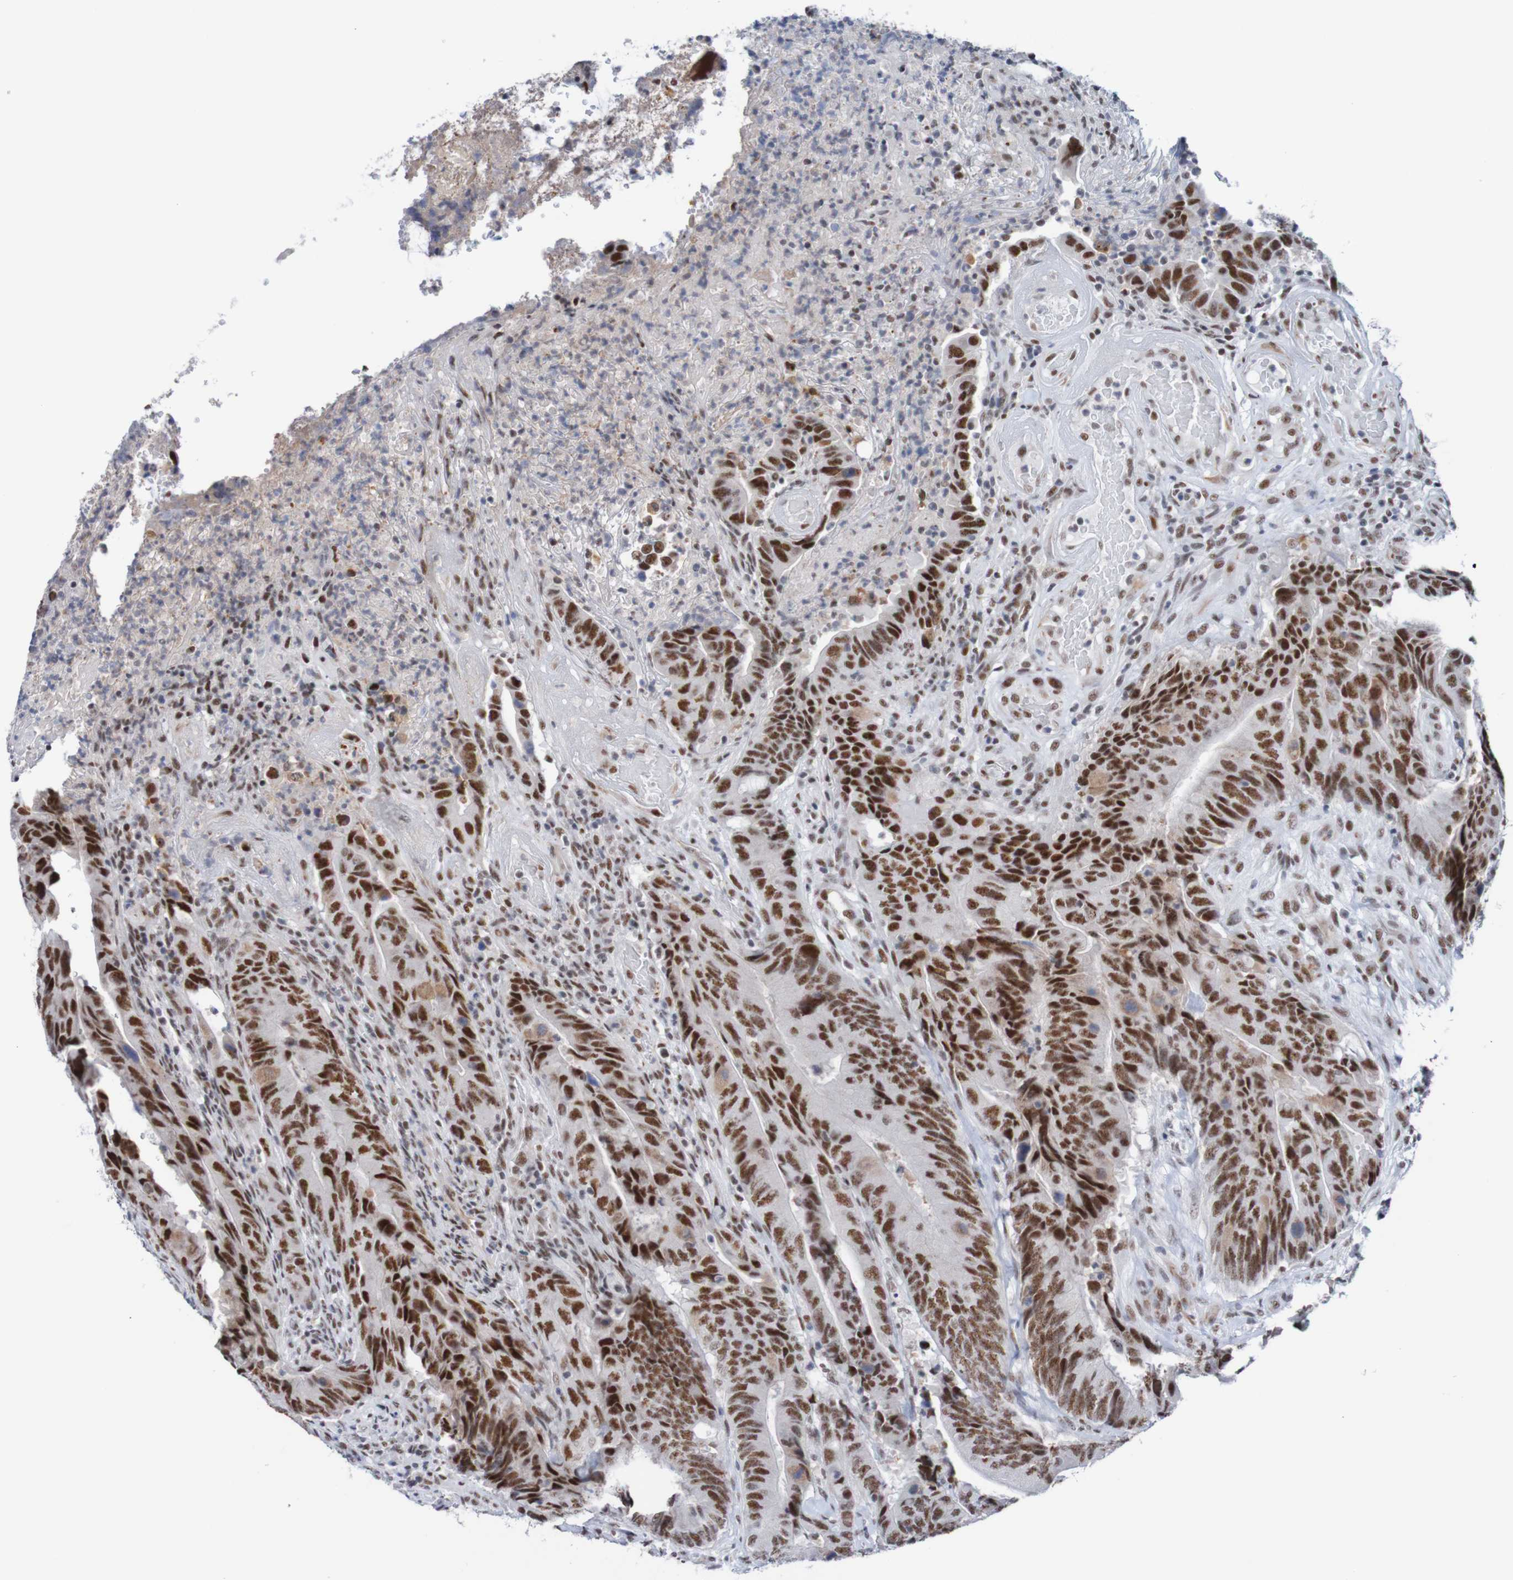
{"staining": {"intensity": "strong", "quantity": ">75%", "location": "nuclear"}, "tissue": "colorectal cancer", "cell_type": "Tumor cells", "image_type": "cancer", "snomed": [{"axis": "morphology", "description": "Normal tissue, NOS"}, {"axis": "morphology", "description": "Adenocarcinoma, NOS"}, {"axis": "topography", "description": "Colon"}], "caption": "Protein expression by immunohistochemistry (IHC) exhibits strong nuclear positivity in about >75% of tumor cells in adenocarcinoma (colorectal). (Brightfield microscopy of DAB IHC at high magnification).", "gene": "CDC5L", "patient": {"sex": "male", "age": 56}}